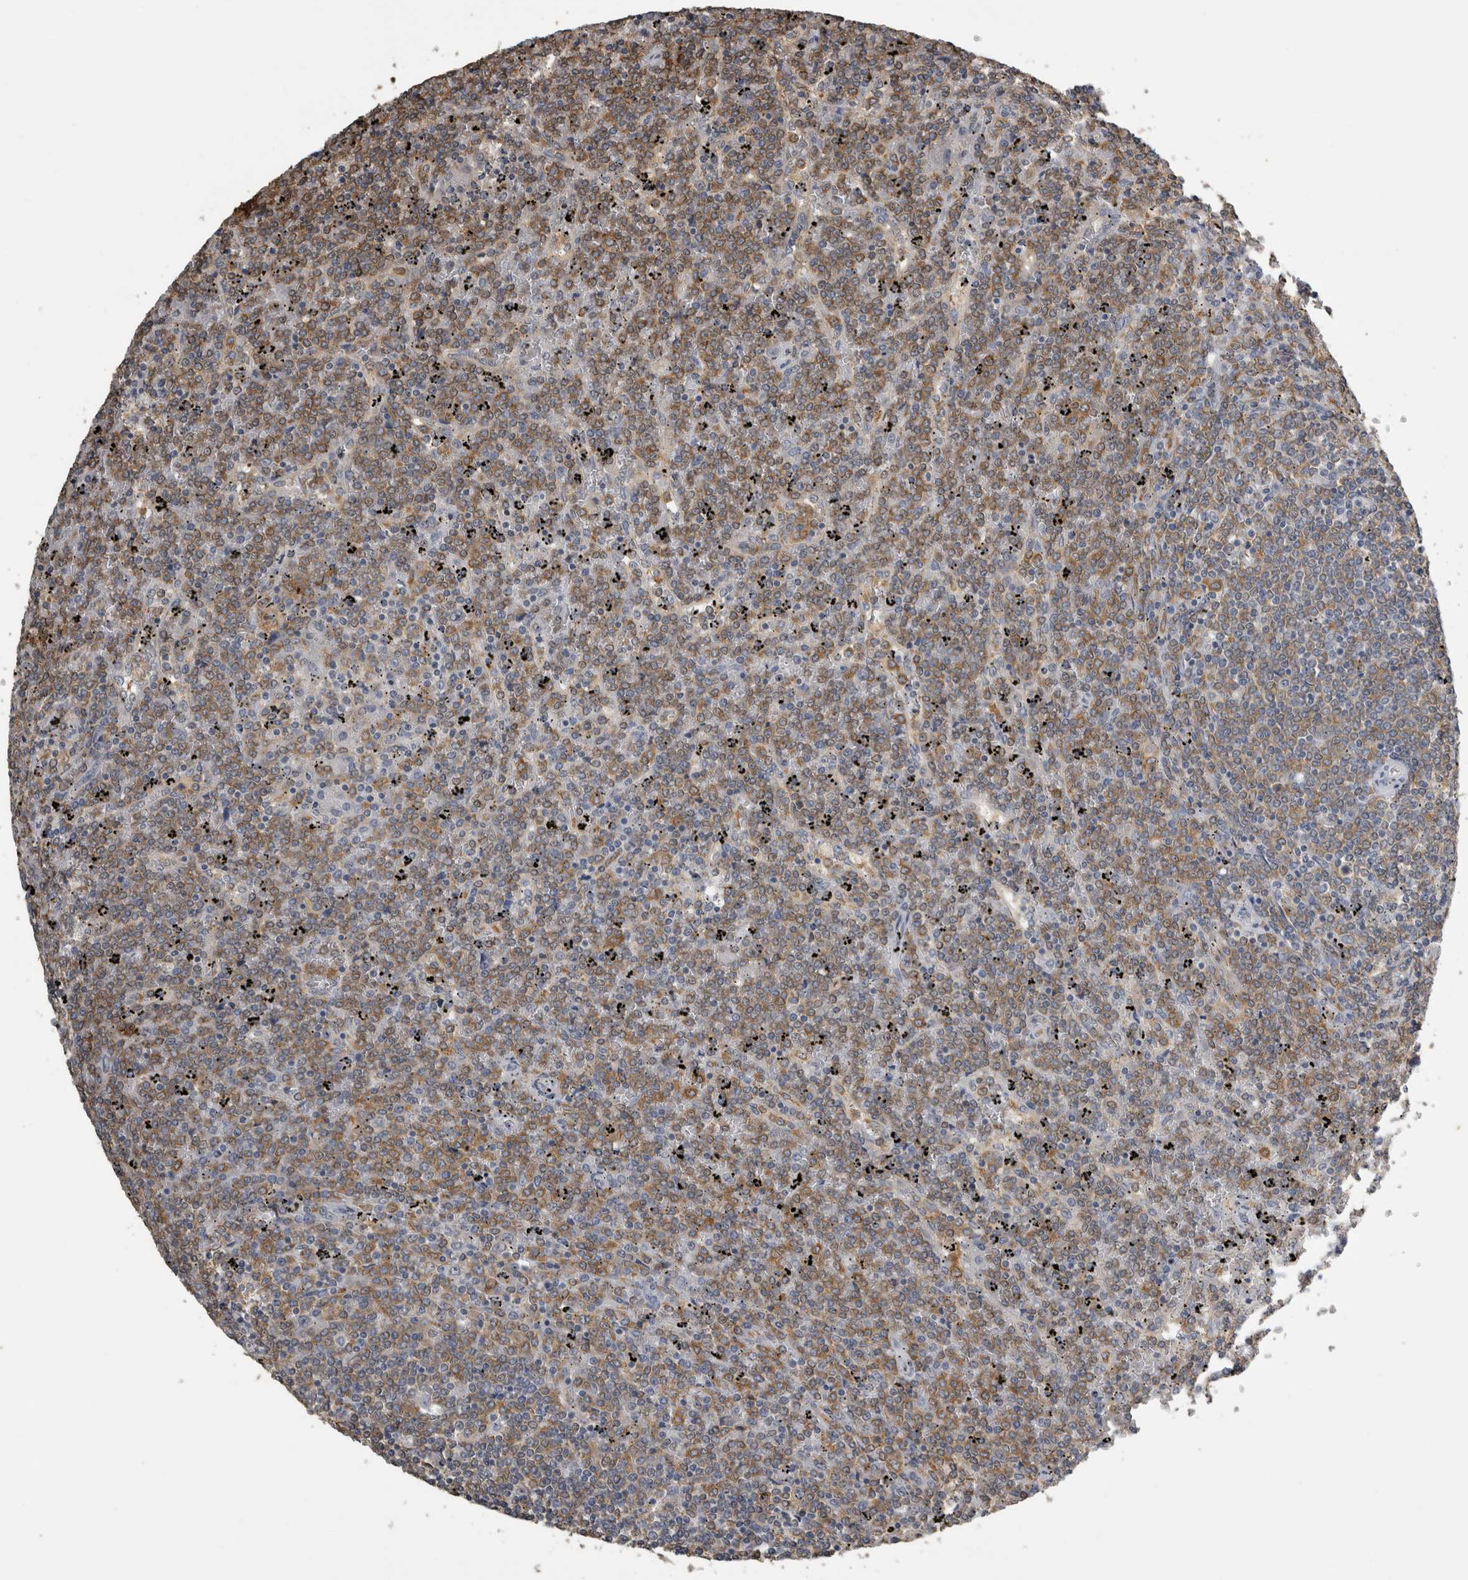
{"staining": {"intensity": "moderate", "quantity": "25%-75%", "location": "cytoplasmic/membranous"}, "tissue": "lymphoma", "cell_type": "Tumor cells", "image_type": "cancer", "snomed": [{"axis": "morphology", "description": "Malignant lymphoma, non-Hodgkin's type, Low grade"}, {"axis": "topography", "description": "Spleen"}], "caption": "A high-resolution histopathology image shows IHC staining of low-grade malignant lymphoma, non-Hodgkin's type, which exhibits moderate cytoplasmic/membranous expression in approximately 25%-75% of tumor cells.", "gene": "PIK3AP1", "patient": {"sex": "female", "age": 19}}